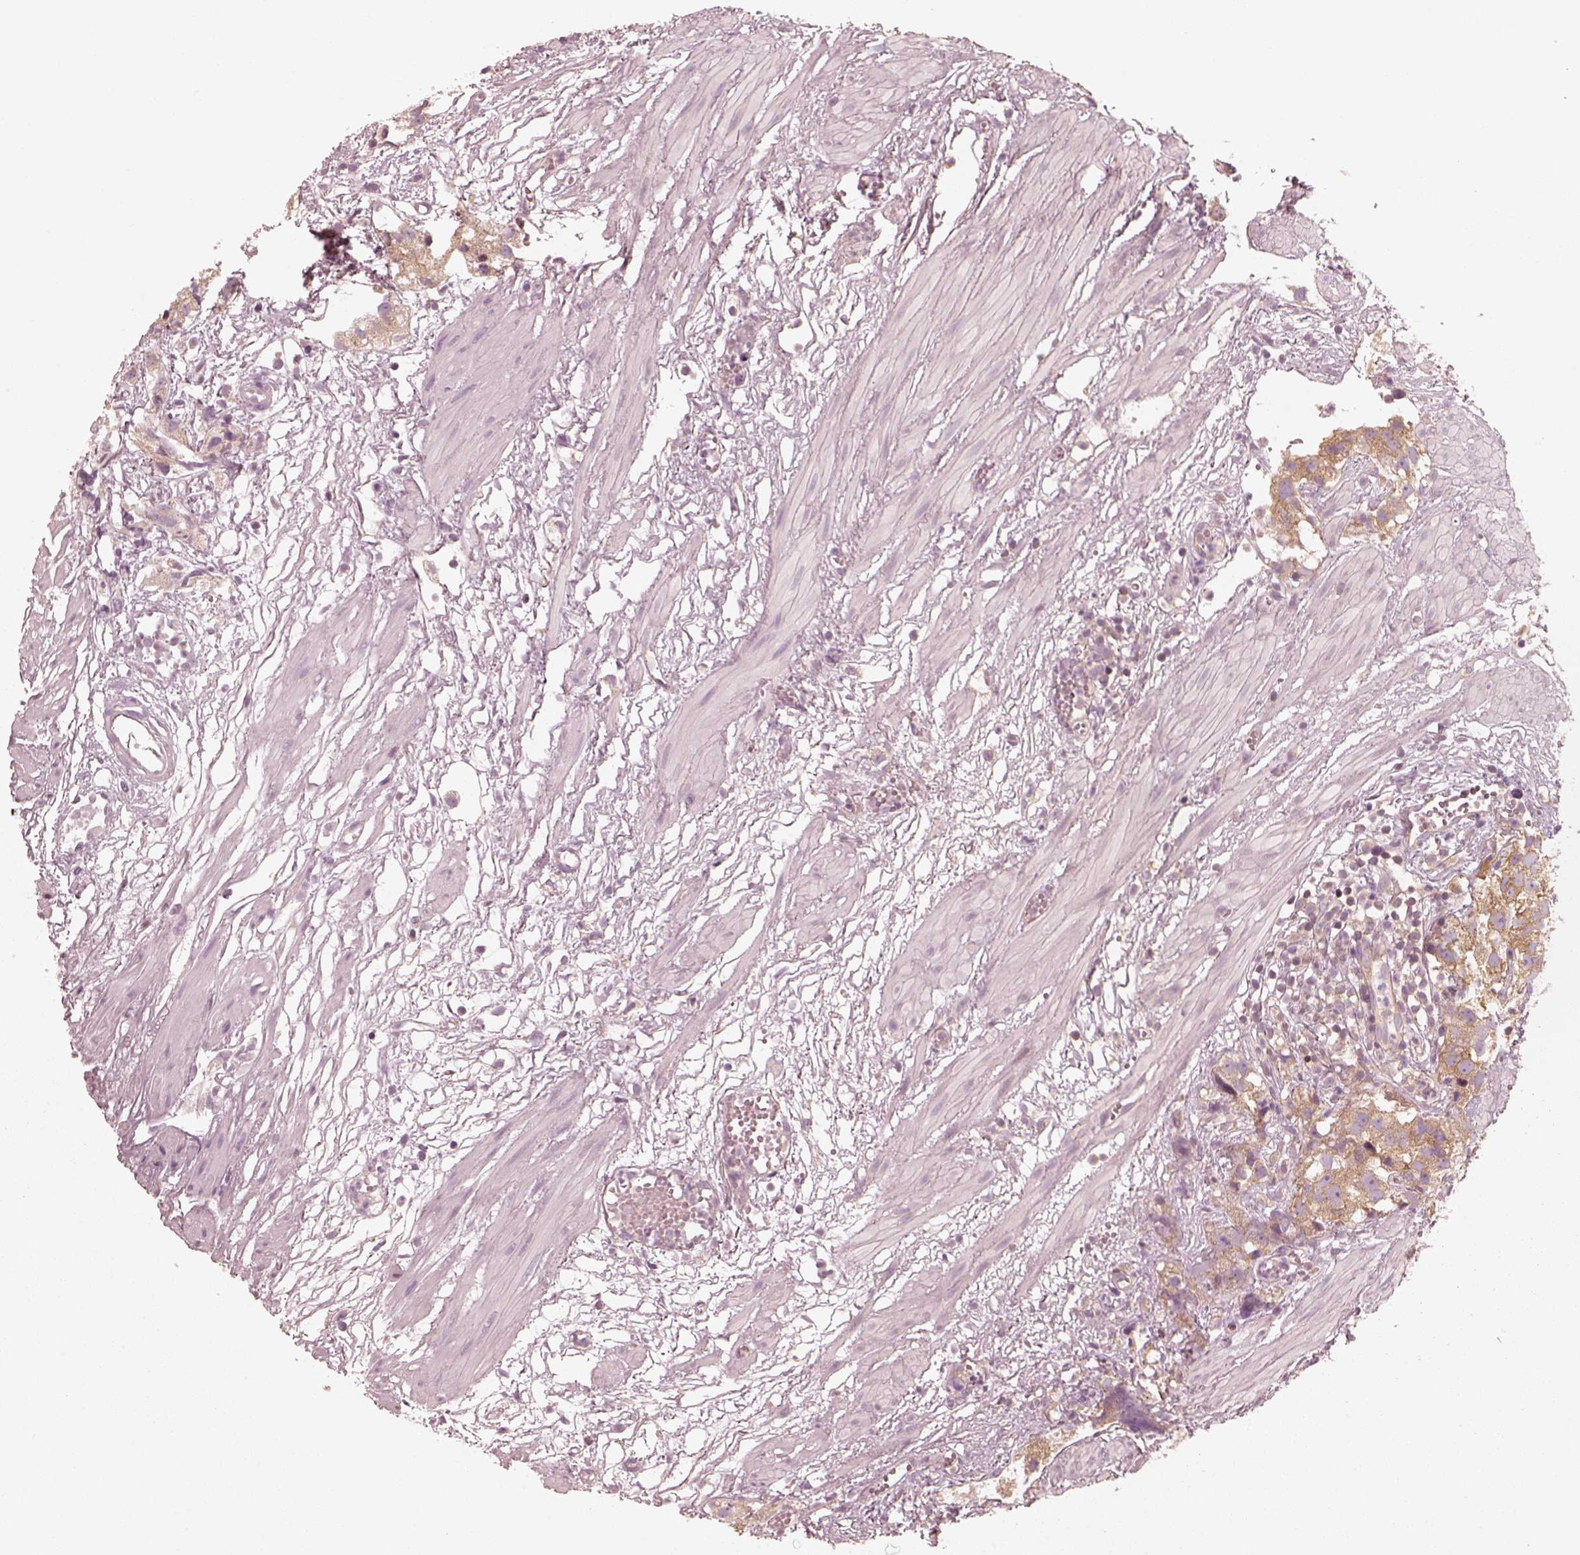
{"staining": {"intensity": "moderate", "quantity": ">75%", "location": "cytoplasmic/membranous"}, "tissue": "prostate cancer", "cell_type": "Tumor cells", "image_type": "cancer", "snomed": [{"axis": "morphology", "description": "Adenocarcinoma, High grade"}, {"axis": "topography", "description": "Prostate"}], "caption": "Moderate cytoplasmic/membranous staining is present in approximately >75% of tumor cells in prostate high-grade adenocarcinoma. Using DAB (brown) and hematoxylin (blue) stains, captured at high magnification using brightfield microscopy.", "gene": "CNOT2", "patient": {"sex": "male", "age": 68}}